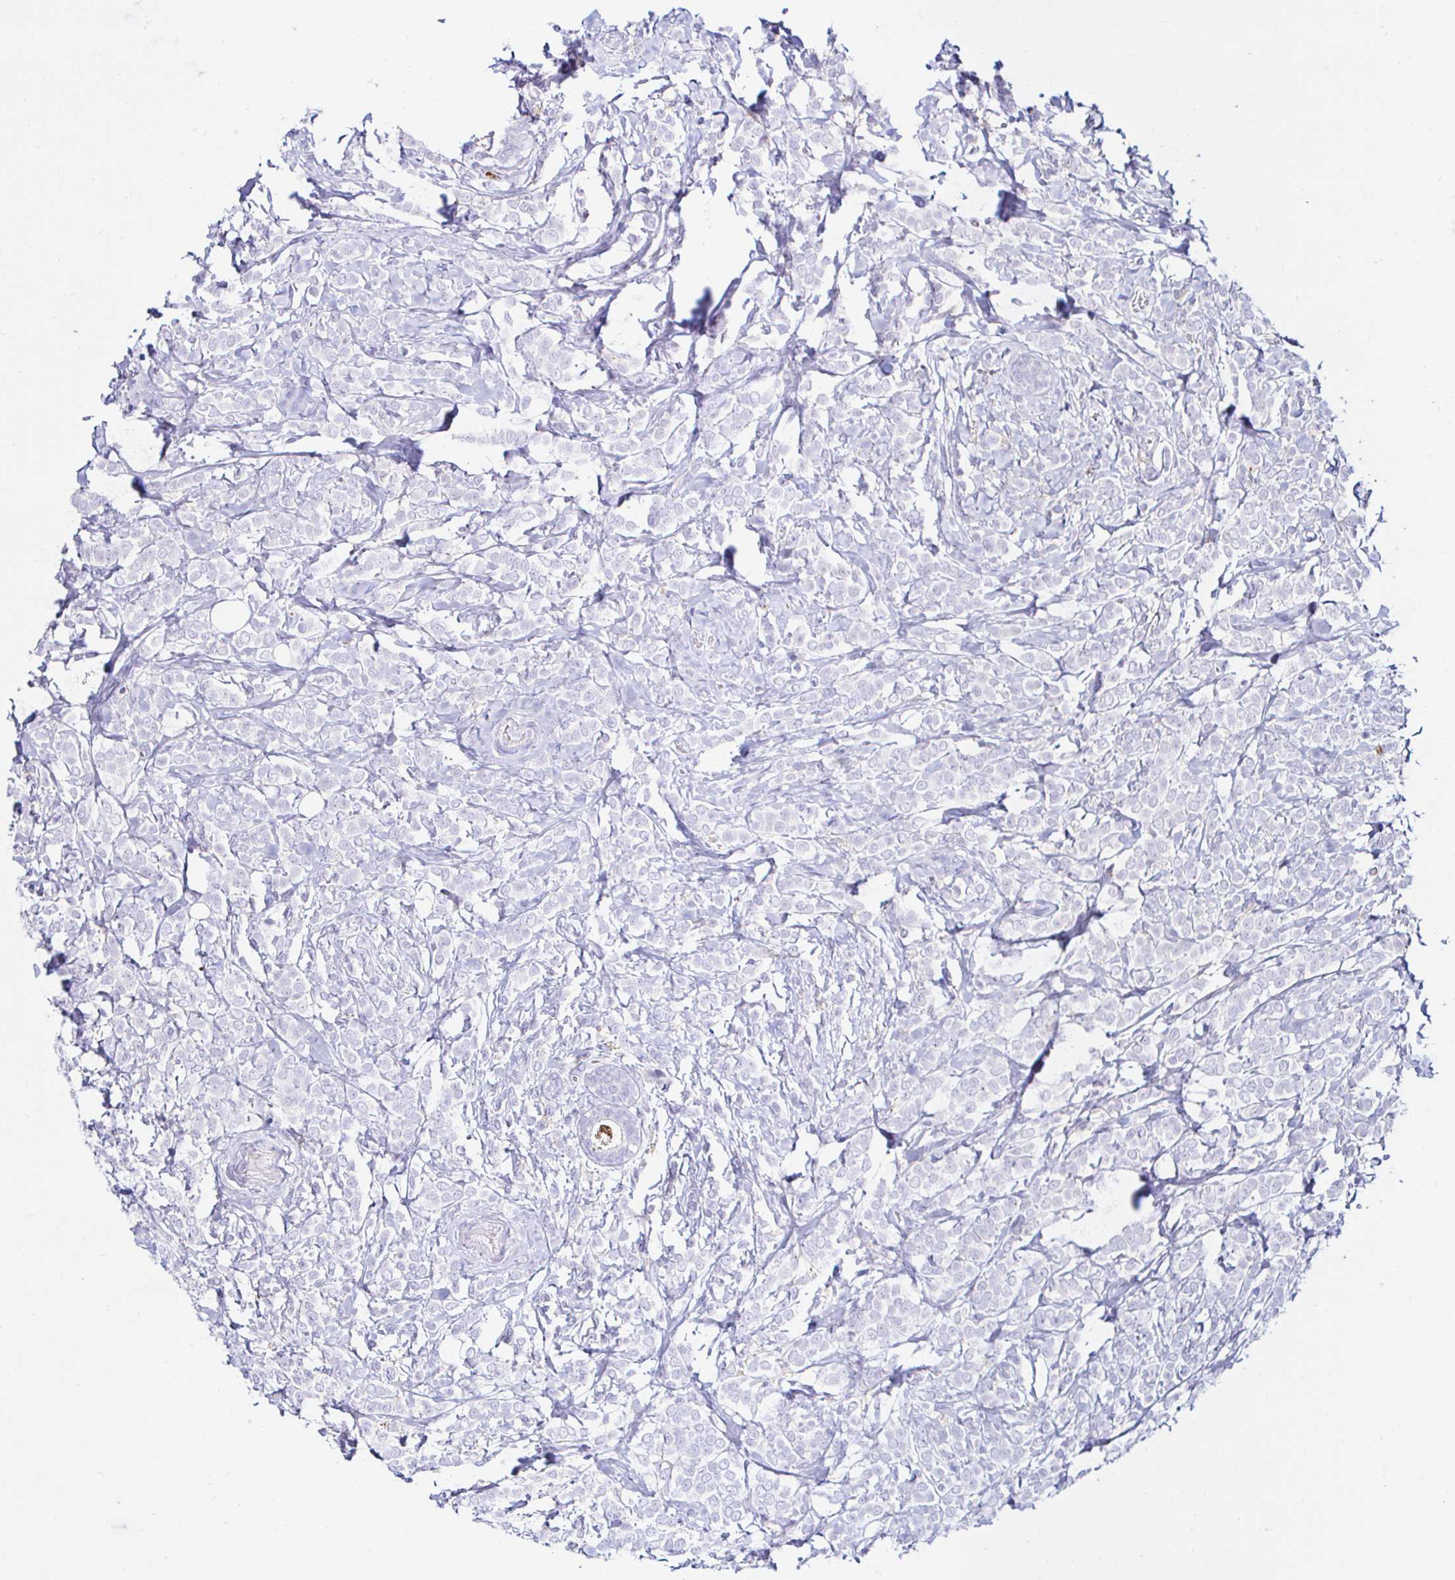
{"staining": {"intensity": "negative", "quantity": "none", "location": "none"}, "tissue": "breast cancer", "cell_type": "Tumor cells", "image_type": "cancer", "snomed": [{"axis": "morphology", "description": "Lobular carcinoma"}, {"axis": "topography", "description": "Breast"}], "caption": "The immunohistochemistry (IHC) photomicrograph has no significant positivity in tumor cells of lobular carcinoma (breast) tissue. (Immunohistochemistry, brightfield microscopy, high magnification).", "gene": "CYBB", "patient": {"sex": "female", "age": 49}}